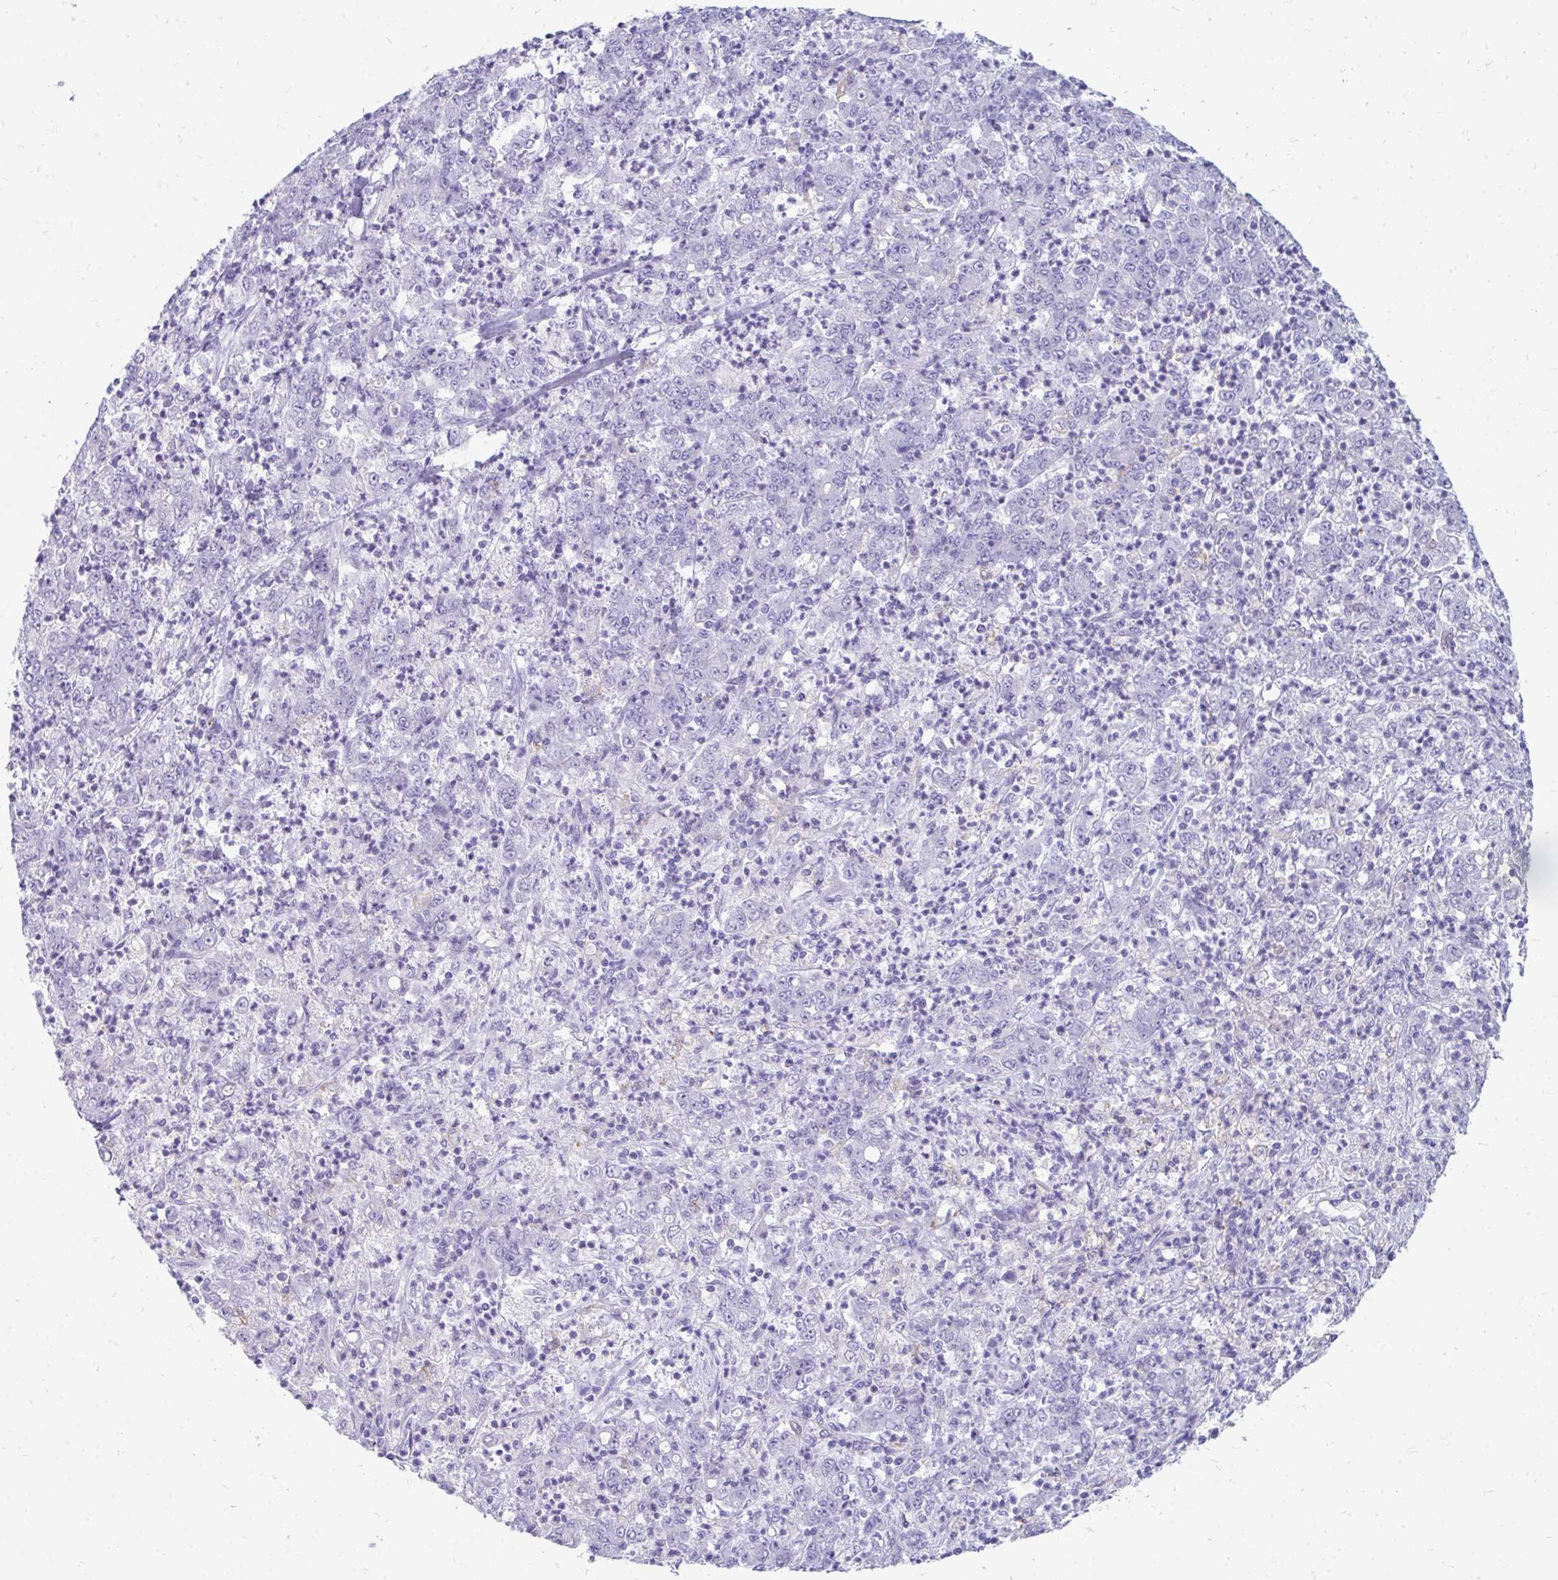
{"staining": {"intensity": "negative", "quantity": "none", "location": "none"}, "tissue": "stomach cancer", "cell_type": "Tumor cells", "image_type": "cancer", "snomed": [{"axis": "morphology", "description": "Adenocarcinoma, NOS"}, {"axis": "topography", "description": "Stomach, lower"}], "caption": "Stomach cancer (adenocarcinoma) stained for a protein using IHC exhibits no positivity tumor cells.", "gene": "CD163", "patient": {"sex": "female", "age": 71}}